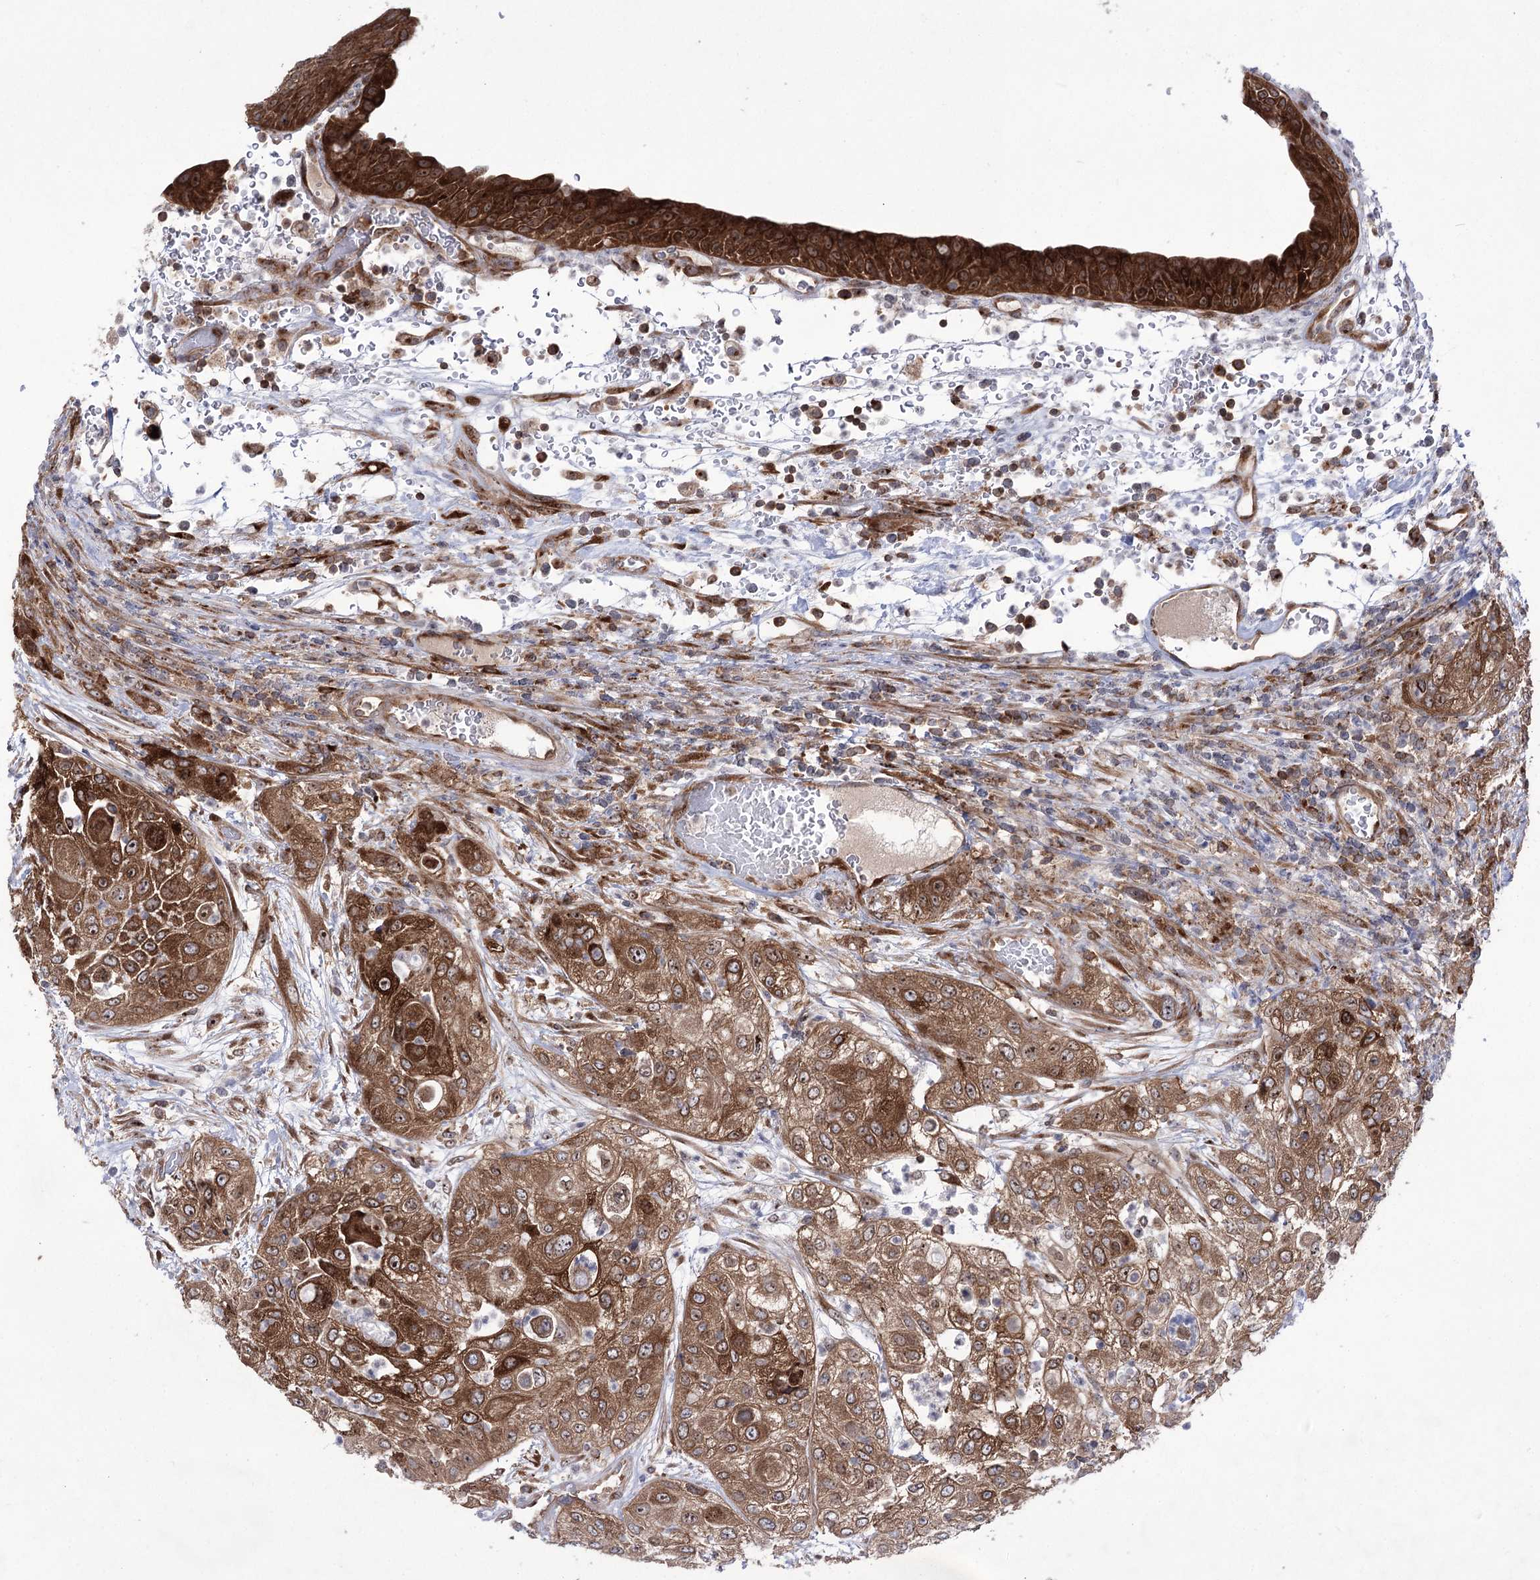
{"staining": {"intensity": "strong", "quantity": ">75%", "location": "cytoplasmic/membranous"}, "tissue": "urothelial cancer", "cell_type": "Tumor cells", "image_type": "cancer", "snomed": [{"axis": "morphology", "description": "Urothelial carcinoma, High grade"}, {"axis": "topography", "description": "Urinary bladder"}], "caption": "Immunohistochemical staining of high-grade urothelial carcinoma displays high levels of strong cytoplasmic/membranous protein positivity in about >75% of tumor cells. The staining was performed using DAB, with brown indicating positive protein expression. Nuclei are stained blue with hematoxylin.", "gene": "ZNF622", "patient": {"sex": "female", "age": 79}}